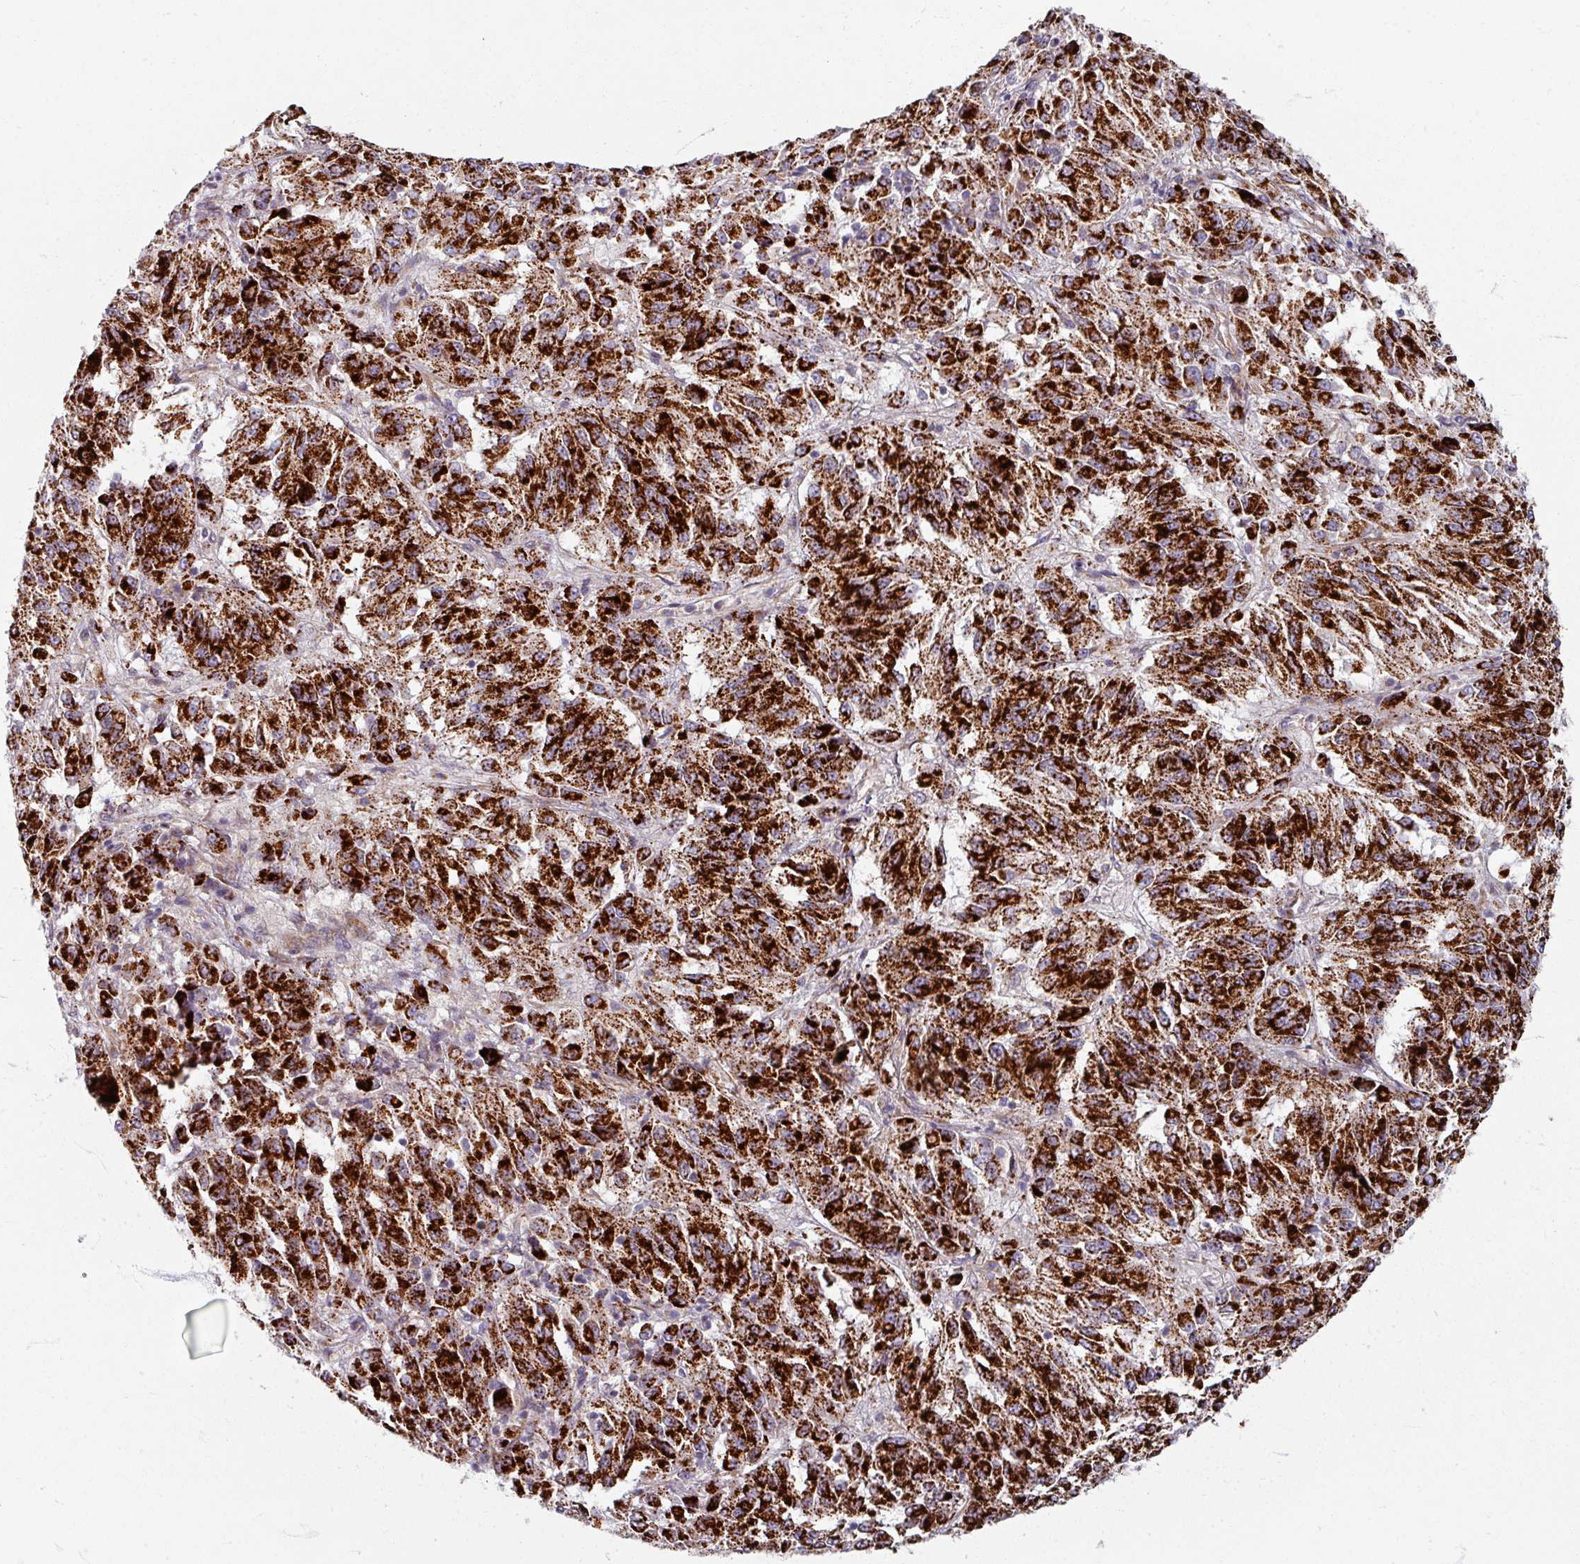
{"staining": {"intensity": "strong", "quantity": ">75%", "location": "cytoplasmic/membranous"}, "tissue": "melanoma", "cell_type": "Tumor cells", "image_type": "cancer", "snomed": [{"axis": "morphology", "description": "Malignant melanoma, Metastatic site"}, {"axis": "topography", "description": "Lung"}], "caption": "Protein expression analysis of malignant melanoma (metastatic site) demonstrates strong cytoplasmic/membranous staining in approximately >75% of tumor cells.", "gene": "GABARAPL1", "patient": {"sex": "male", "age": 64}}